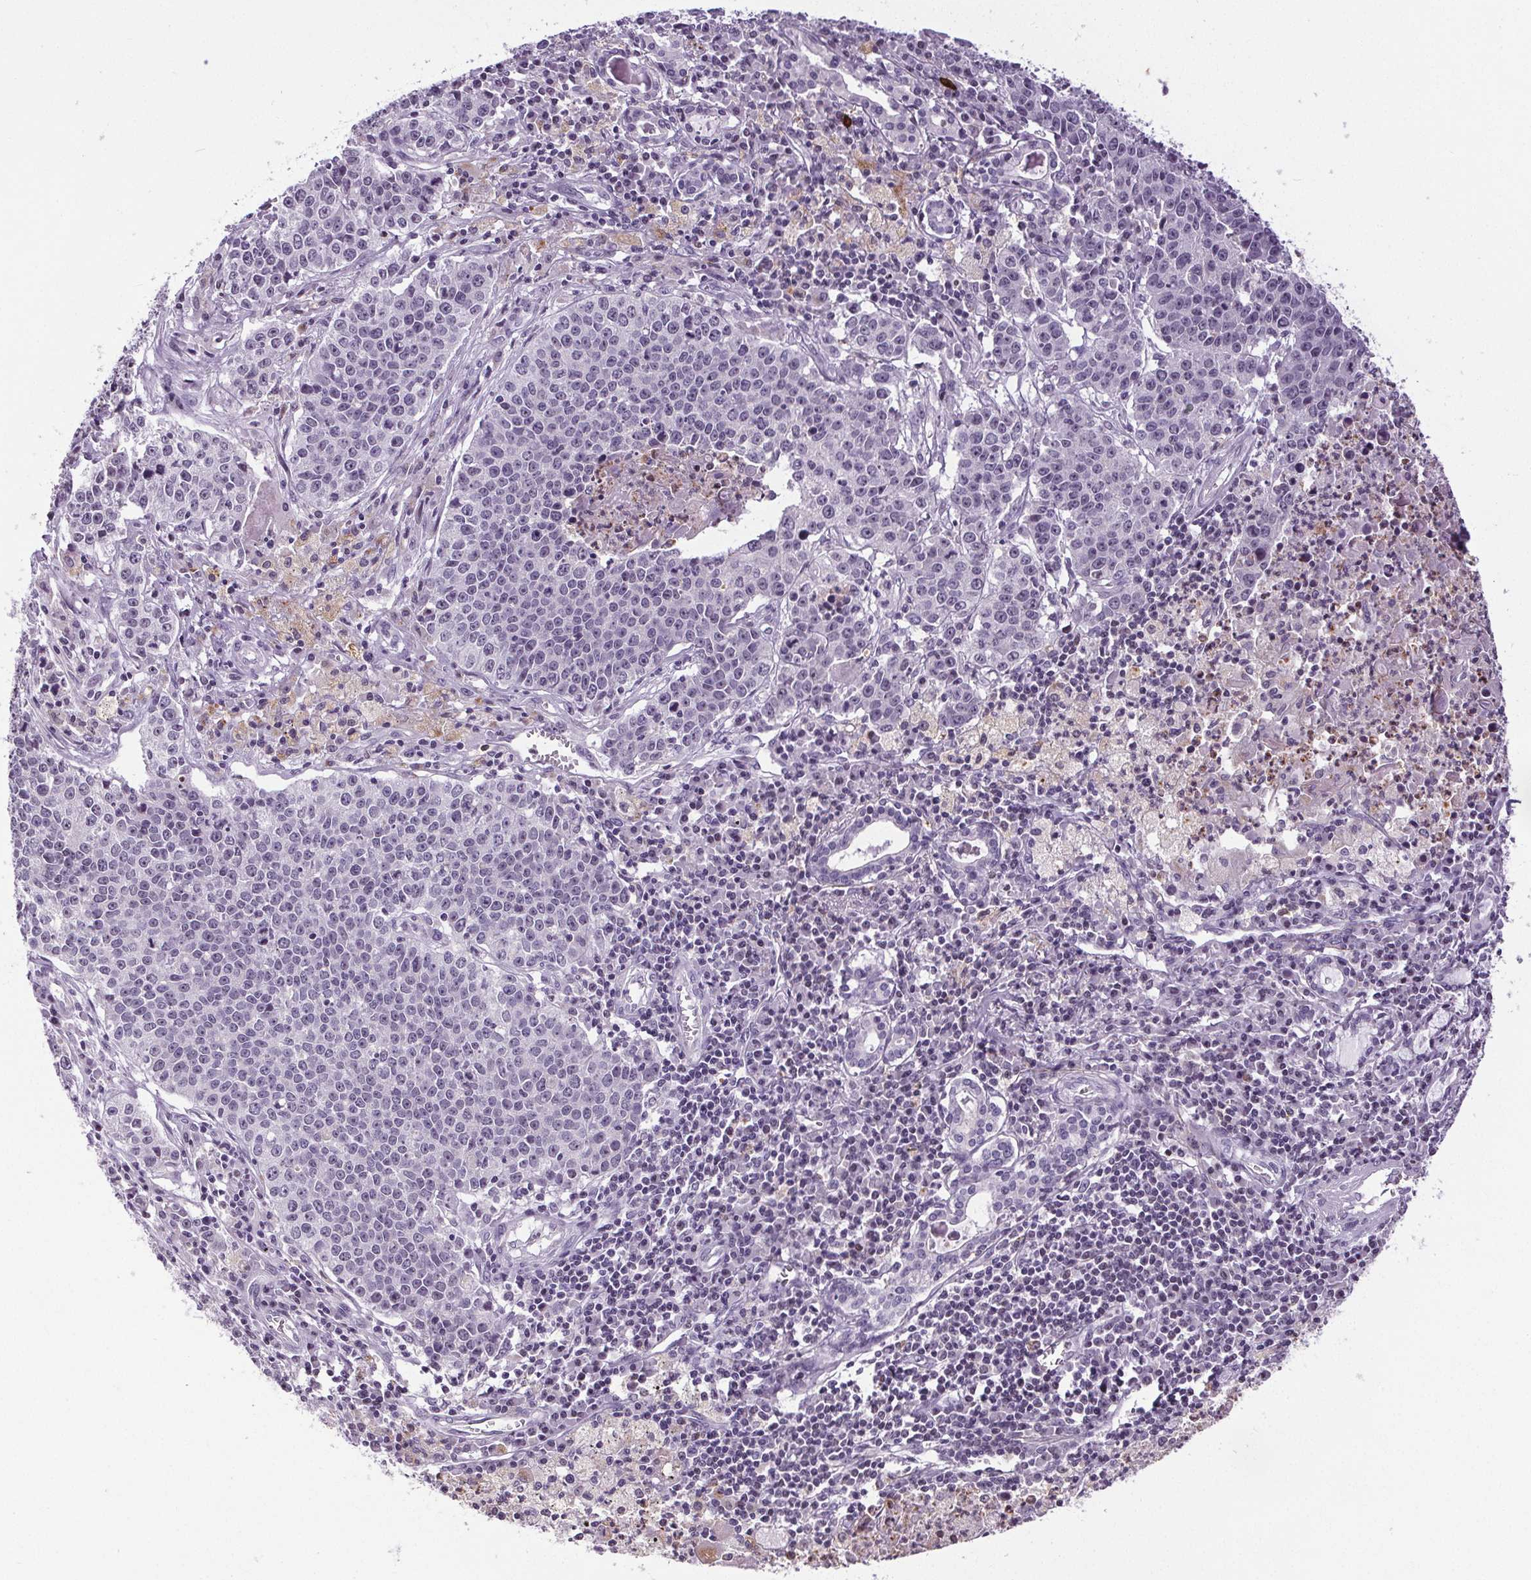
{"staining": {"intensity": "negative", "quantity": "none", "location": "none"}, "tissue": "lung cancer", "cell_type": "Tumor cells", "image_type": "cancer", "snomed": [{"axis": "morphology", "description": "Squamous cell carcinoma, NOS"}, {"axis": "morphology", "description": "Squamous cell carcinoma, metastatic, NOS"}, {"axis": "topography", "description": "Lung"}, {"axis": "topography", "description": "Pleura, NOS"}], "caption": "High magnification brightfield microscopy of lung cancer (squamous cell carcinoma) stained with DAB (3,3'-diaminobenzidine) (brown) and counterstained with hematoxylin (blue): tumor cells show no significant positivity.", "gene": "TMEM240", "patient": {"sex": "male", "age": 72}}